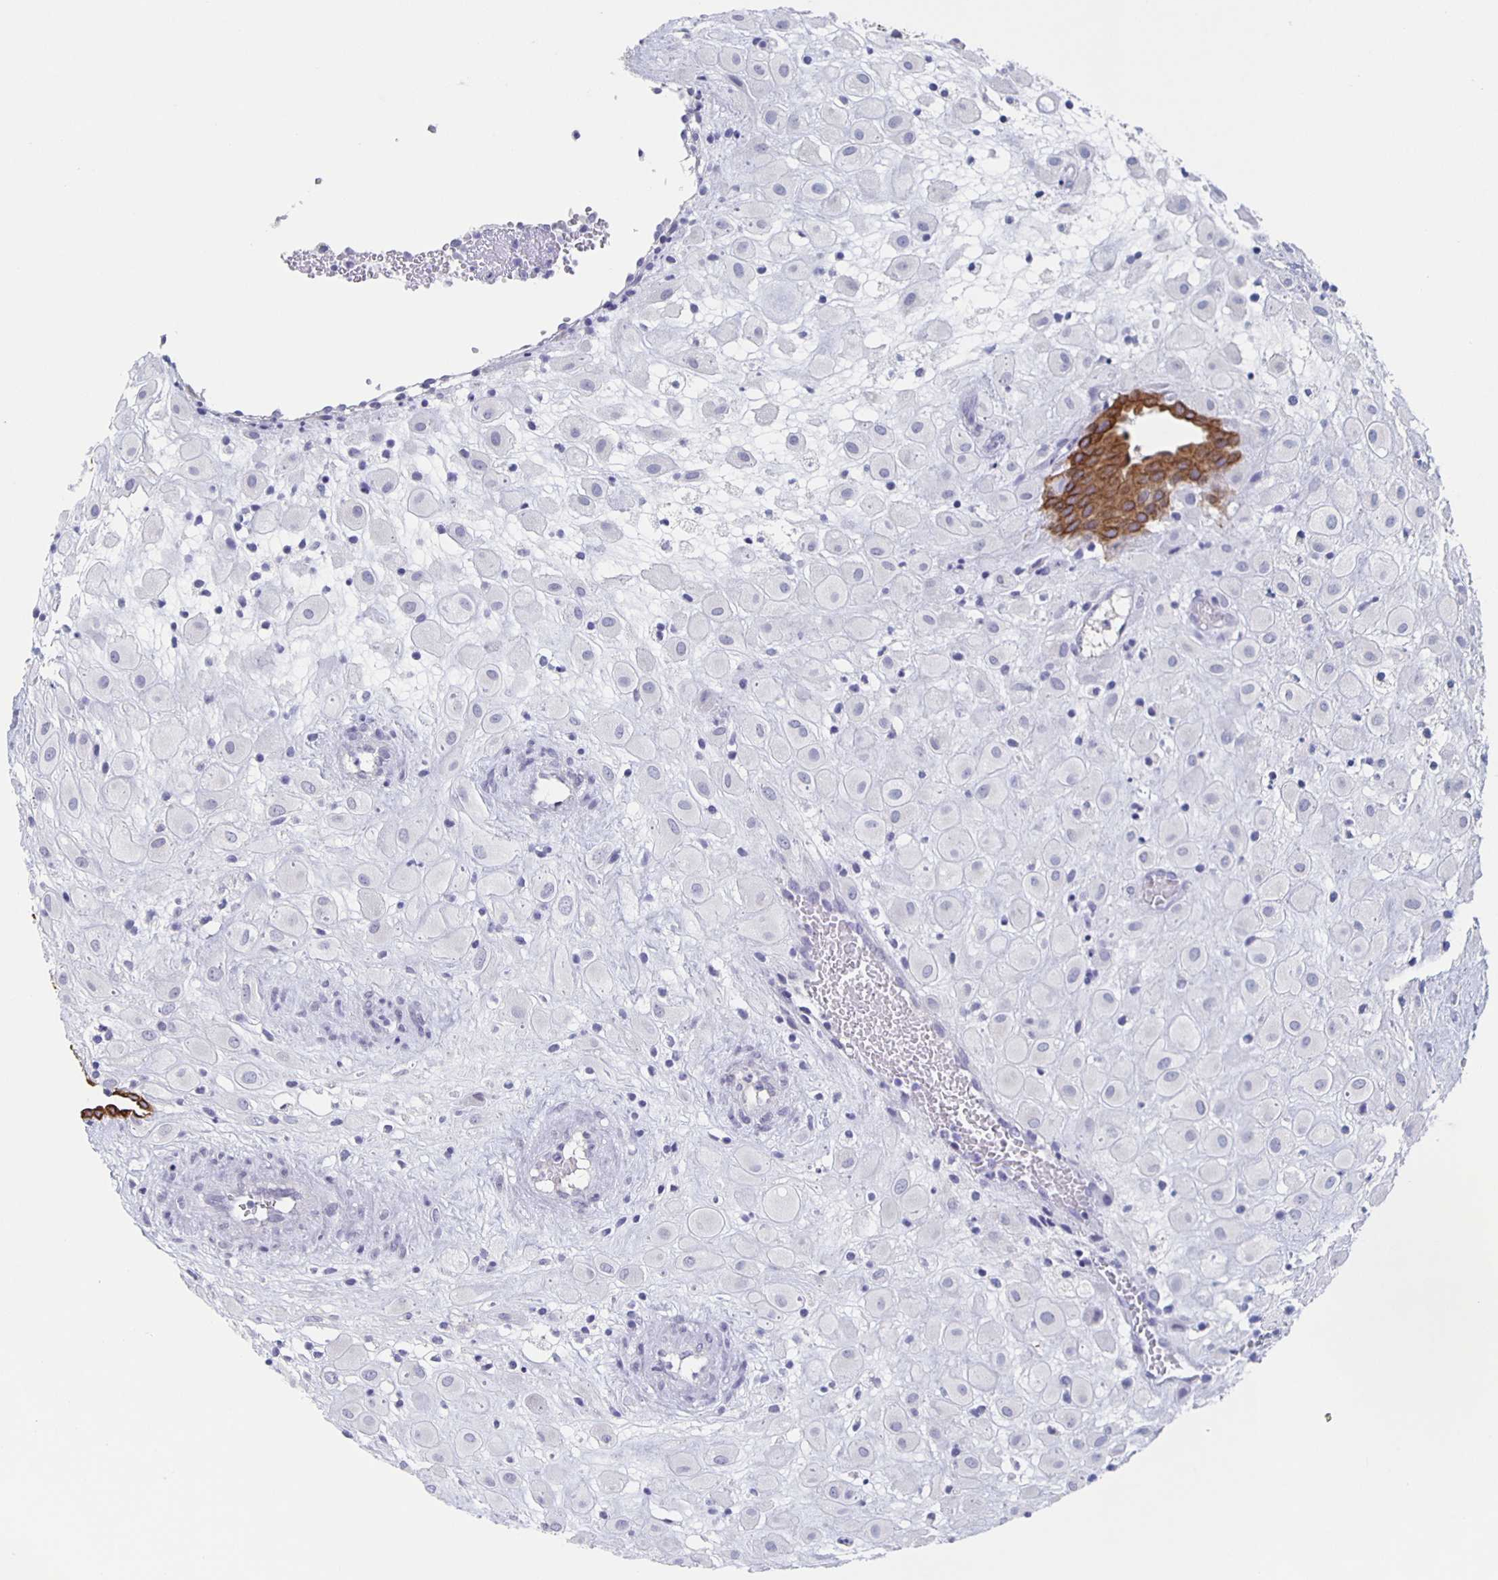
{"staining": {"intensity": "negative", "quantity": "none", "location": "none"}, "tissue": "placenta", "cell_type": "Decidual cells", "image_type": "normal", "snomed": [{"axis": "morphology", "description": "Normal tissue, NOS"}, {"axis": "topography", "description": "Placenta"}], "caption": "A high-resolution micrograph shows immunohistochemistry staining of unremarkable placenta, which exhibits no significant positivity in decidual cells. Brightfield microscopy of immunohistochemistry (IHC) stained with DAB (brown) and hematoxylin (blue), captured at high magnification.", "gene": "CCDC17", "patient": {"sex": "female", "age": 24}}